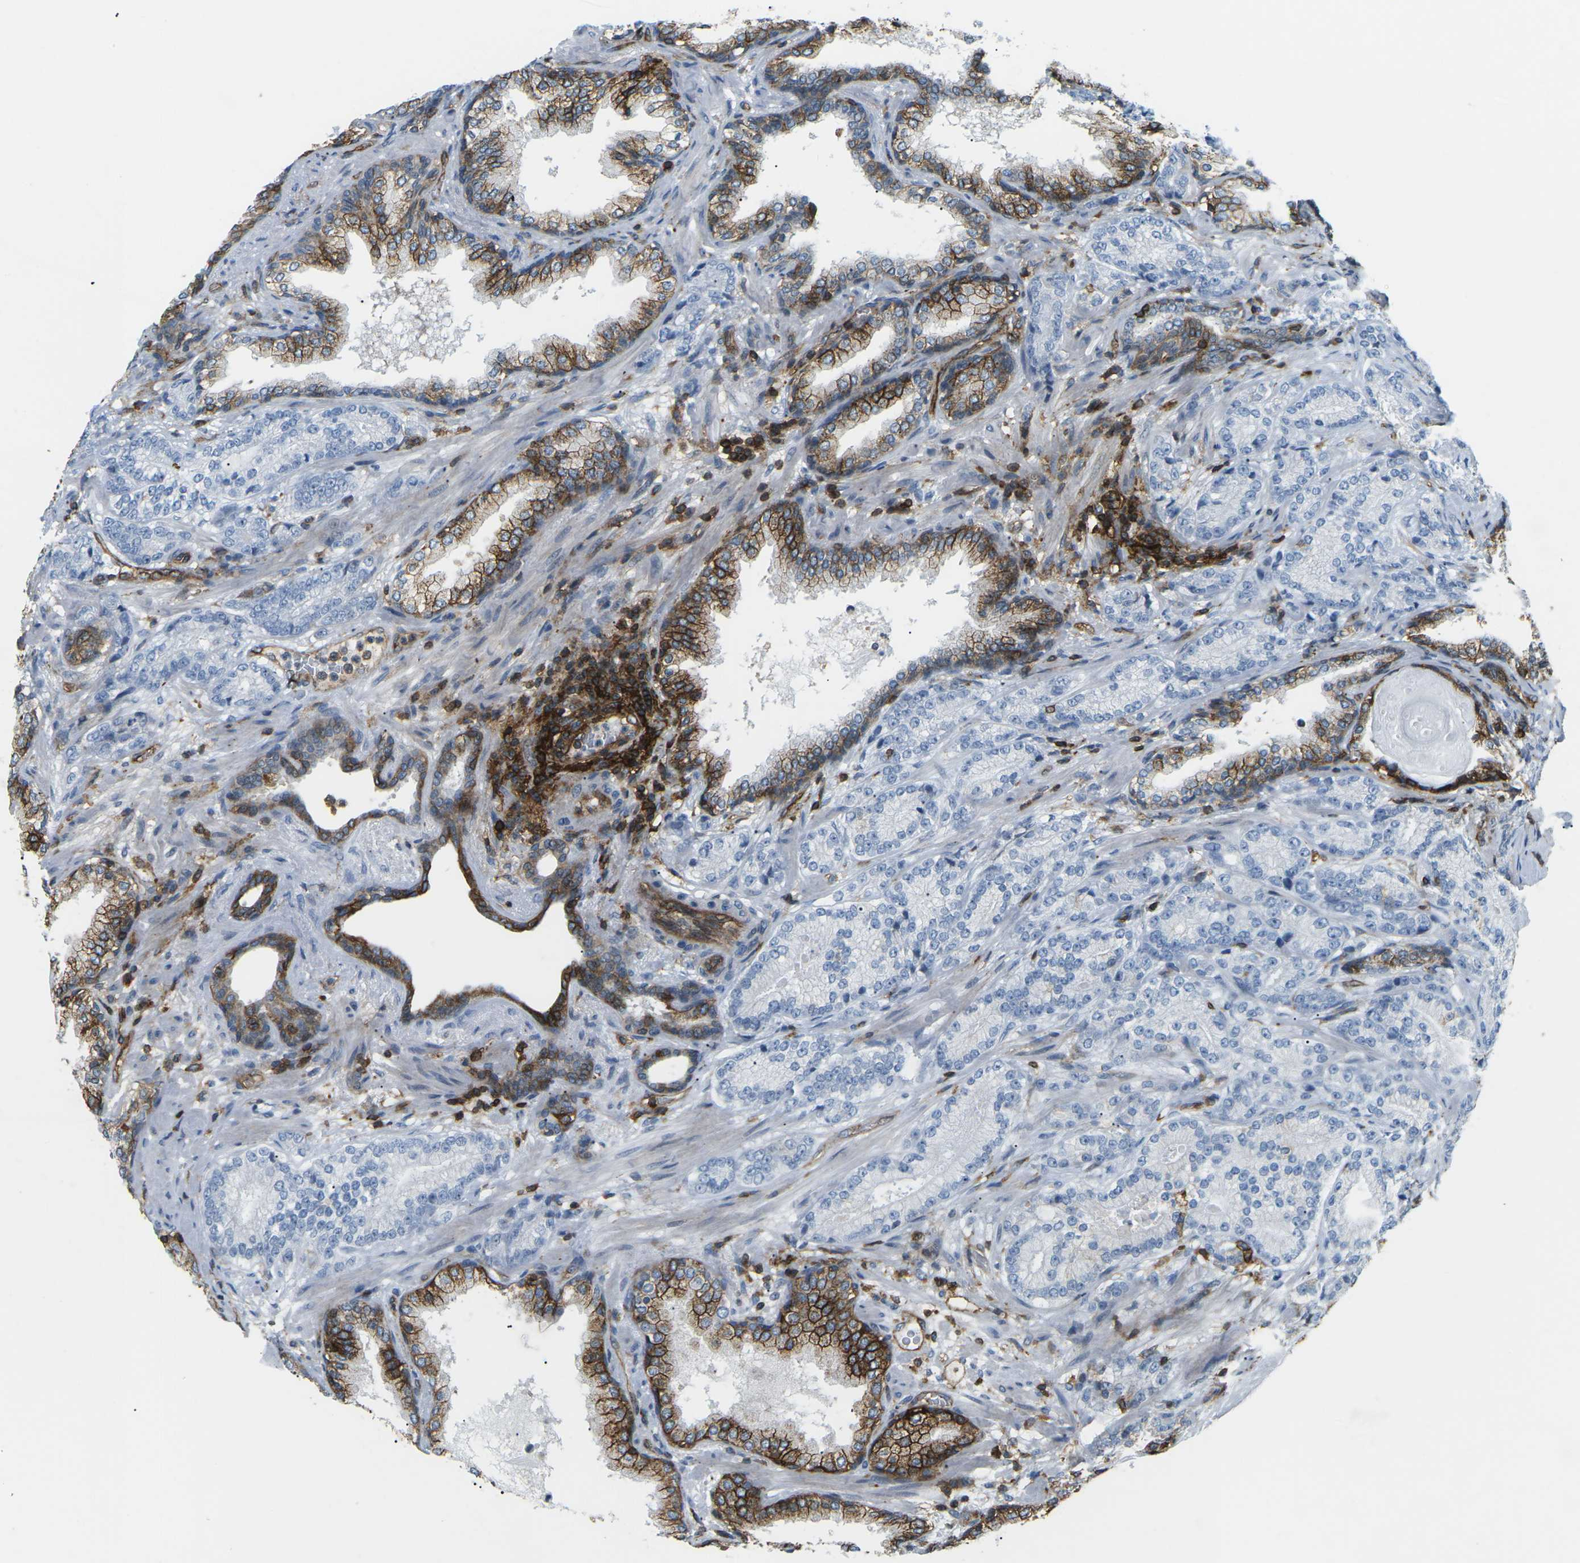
{"staining": {"intensity": "negative", "quantity": "none", "location": "none"}, "tissue": "prostate cancer", "cell_type": "Tumor cells", "image_type": "cancer", "snomed": [{"axis": "morphology", "description": "Adenocarcinoma, High grade"}, {"axis": "topography", "description": "Prostate"}], "caption": "Immunohistochemistry micrograph of neoplastic tissue: prostate high-grade adenocarcinoma stained with DAB (3,3'-diaminobenzidine) reveals no significant protein expression in tumor cells.", "gene": "HLA-B", "patient": {"sex": "male", "age": 61}}